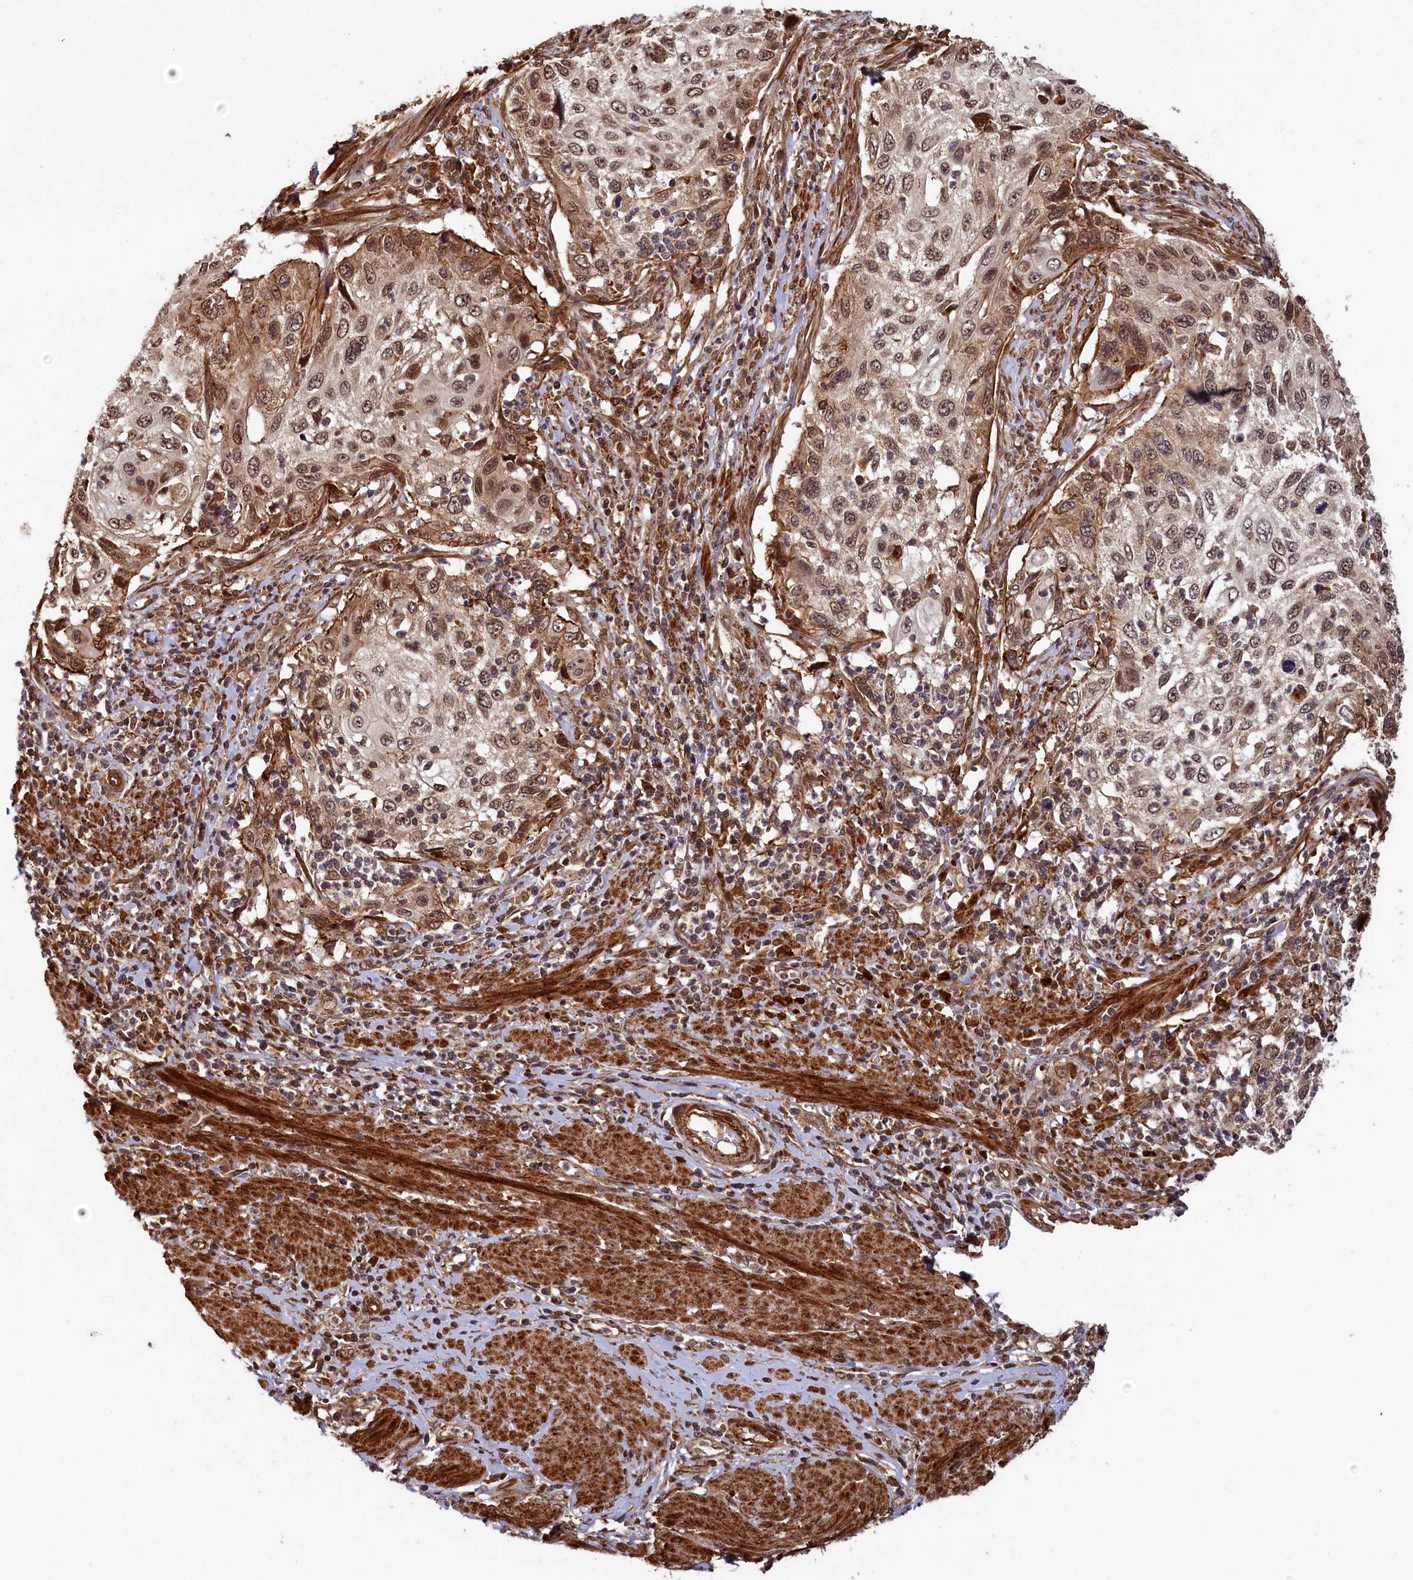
{"staining": {"intensity": "moderate", "quantity": ">75%", "location": "nuclear"}, "tissue": "cervical cancer", "cell_type": "Tumor cells", "image_type": "cancer", "snomed": [{"axis": "morphology", "description": "Squamous cell carcinoma, NOS"}, {"axis": "topography", "description": "Cervix"}], "caption": "DAB immunohistochemical staining of human cervical squamous cell carcinoma reveals moderate nuclear protein expression in about >75% of tumor cells.", "gene": "TRIM23", "patient": {"sex": "female", "age": 70}}